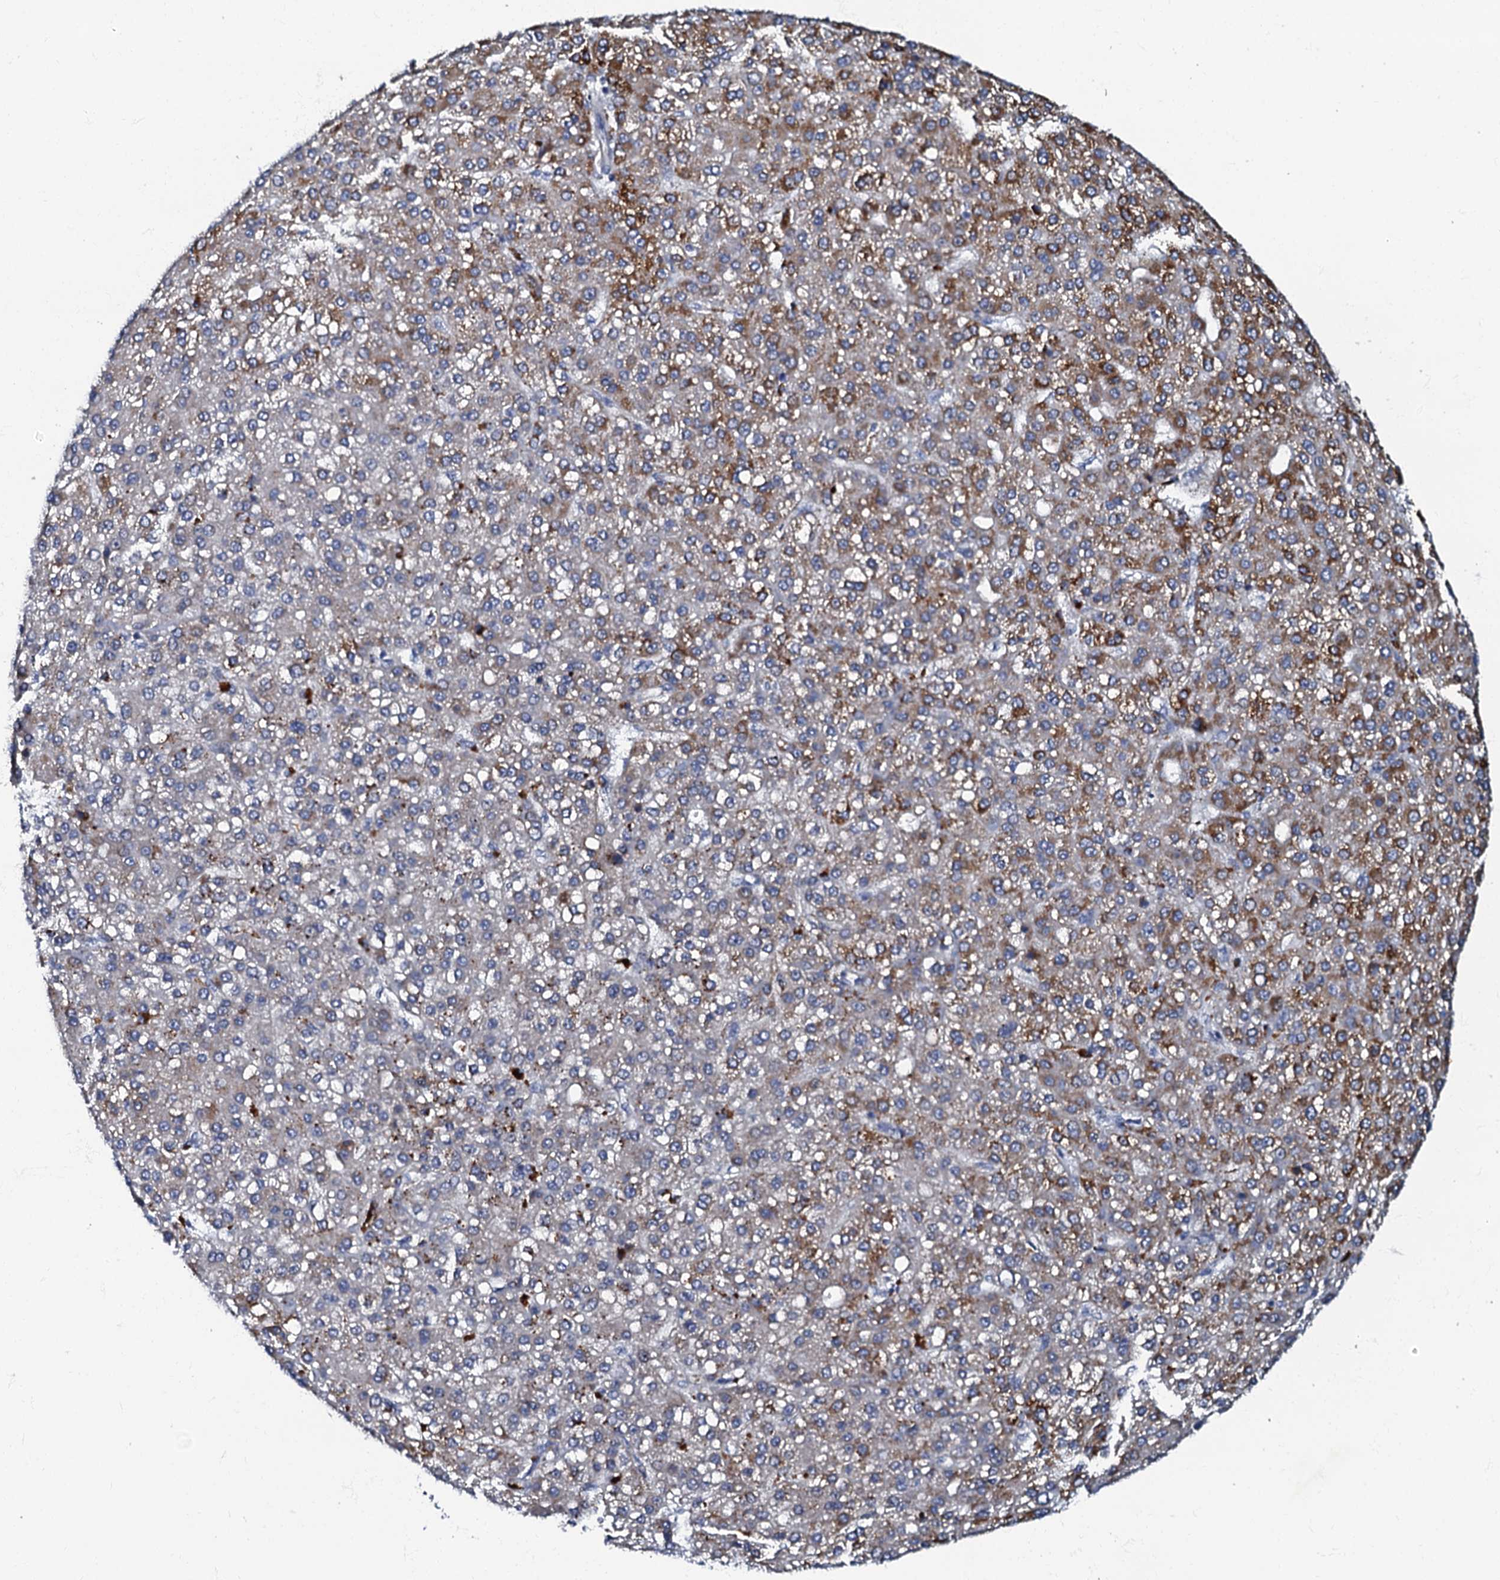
{"staining": {"intensity": "moderate", "quantity": "25%-75%", "location": "cytoplasmic/membranous"}, "tissue": "liver cancer", "cell_type": "Tumor cells", "image_type": "cancer", "snomed": [{"axis": "morphology", "description": "Carcinoma, Hepatocellular, NOS"}, {"axis": "topography", "description": "Liver"}], "caption": "The photomicrograph exhibits immunohistochemical staining of hepatocellular carcinoma (liver). There is moderate cytoplasmic/membranous positivity is identified in approximately 25%-75% of tumor cells.", "gene": "OLAH", "patient": {"sex": "male", "age": 67}}